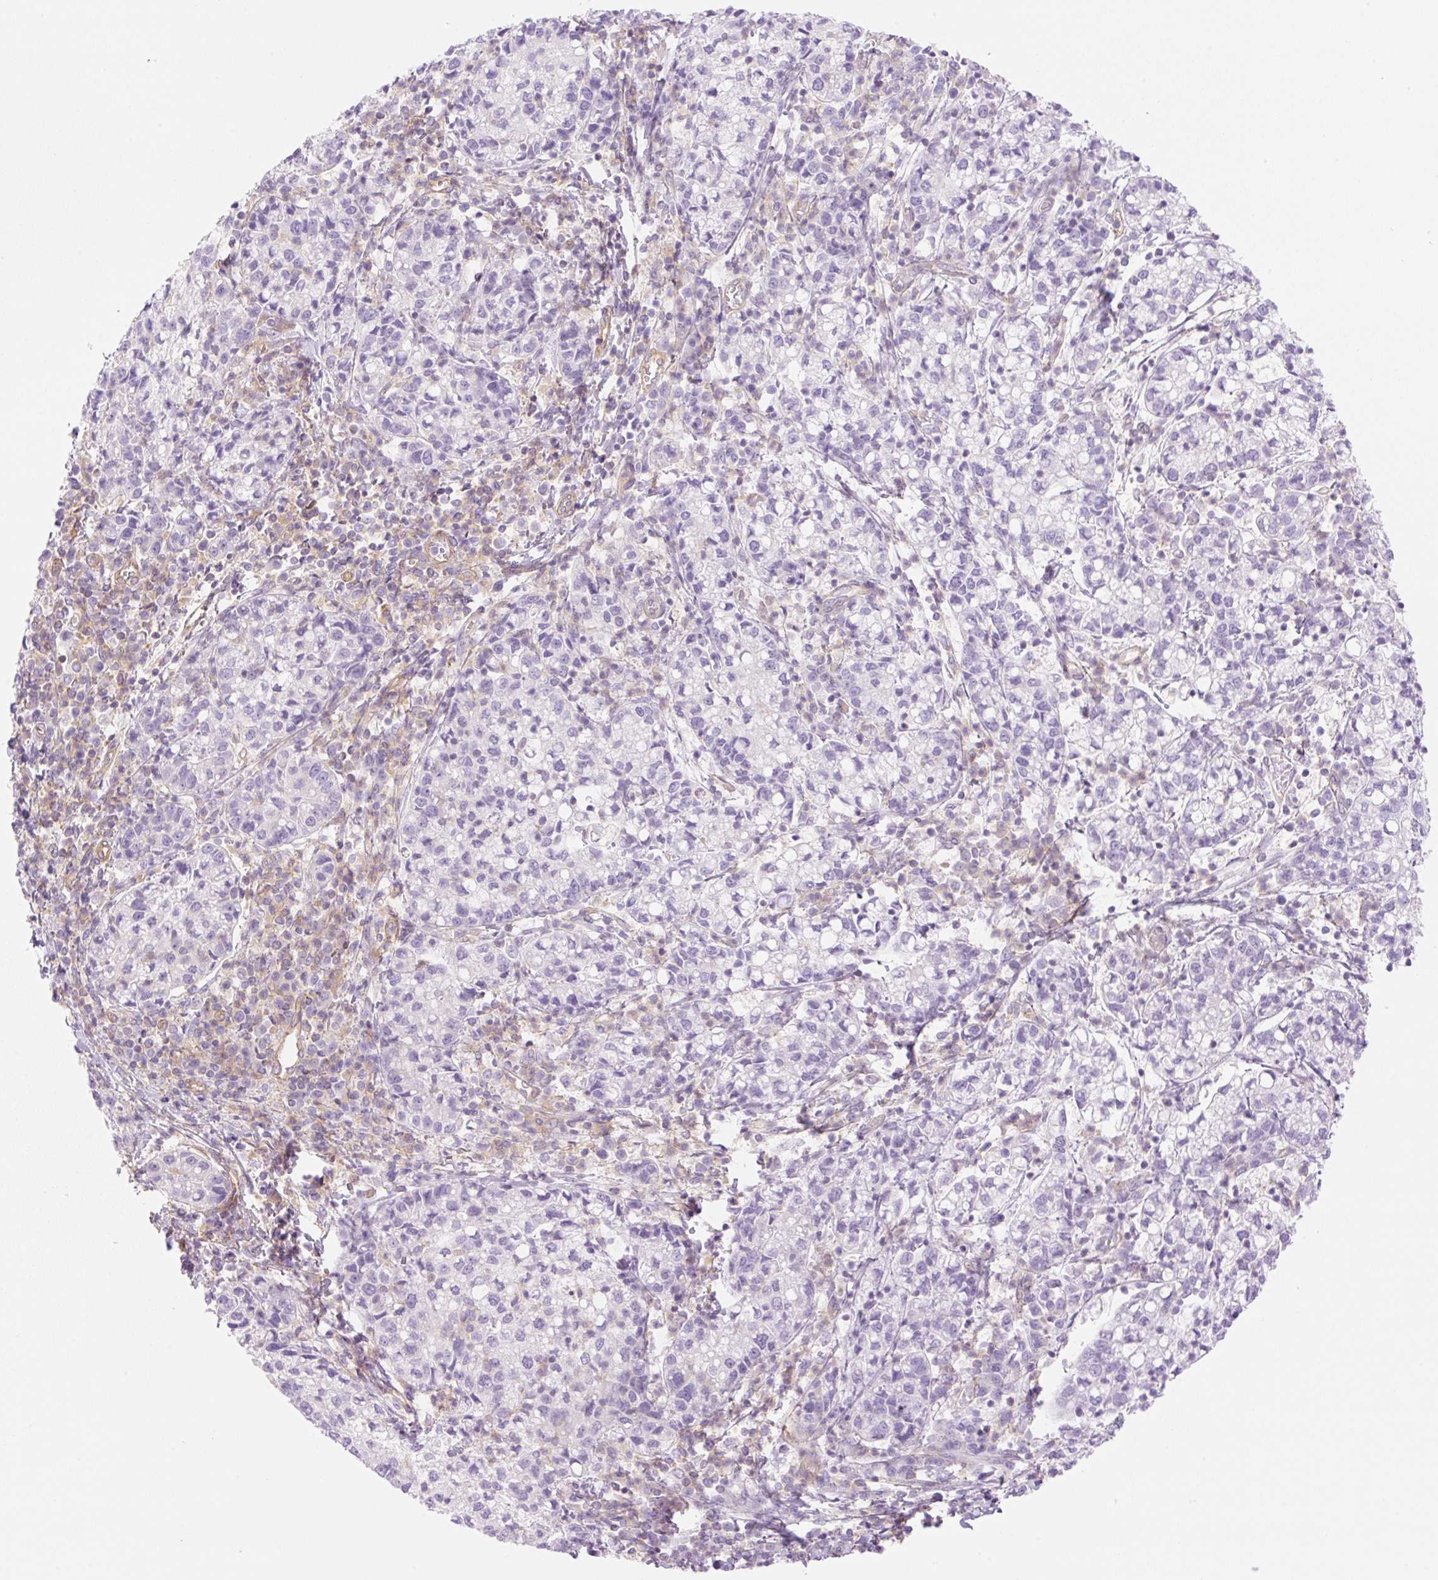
{"staining": {"intensity": "negative", "quantity": "none", "location": "none"}, "tissue": "cervical cancer", "cell_type": "Tumor cells", "image_type": "cancer", "snomed": [{"axis": "morphology", "description": "Normal tissue, NOS"}, {"axis": "morphology", "description": "Adenocarcinoma, NOS"}, {"axis": "topography", "description": "Cervix"}], "caption": "This is a image of immunohistochemistry staining of cervical adenocarcinoma, which shows no staining in tumor cells.", "gene": "EHD3", "patient": {"sex": "female", "age": 44}}